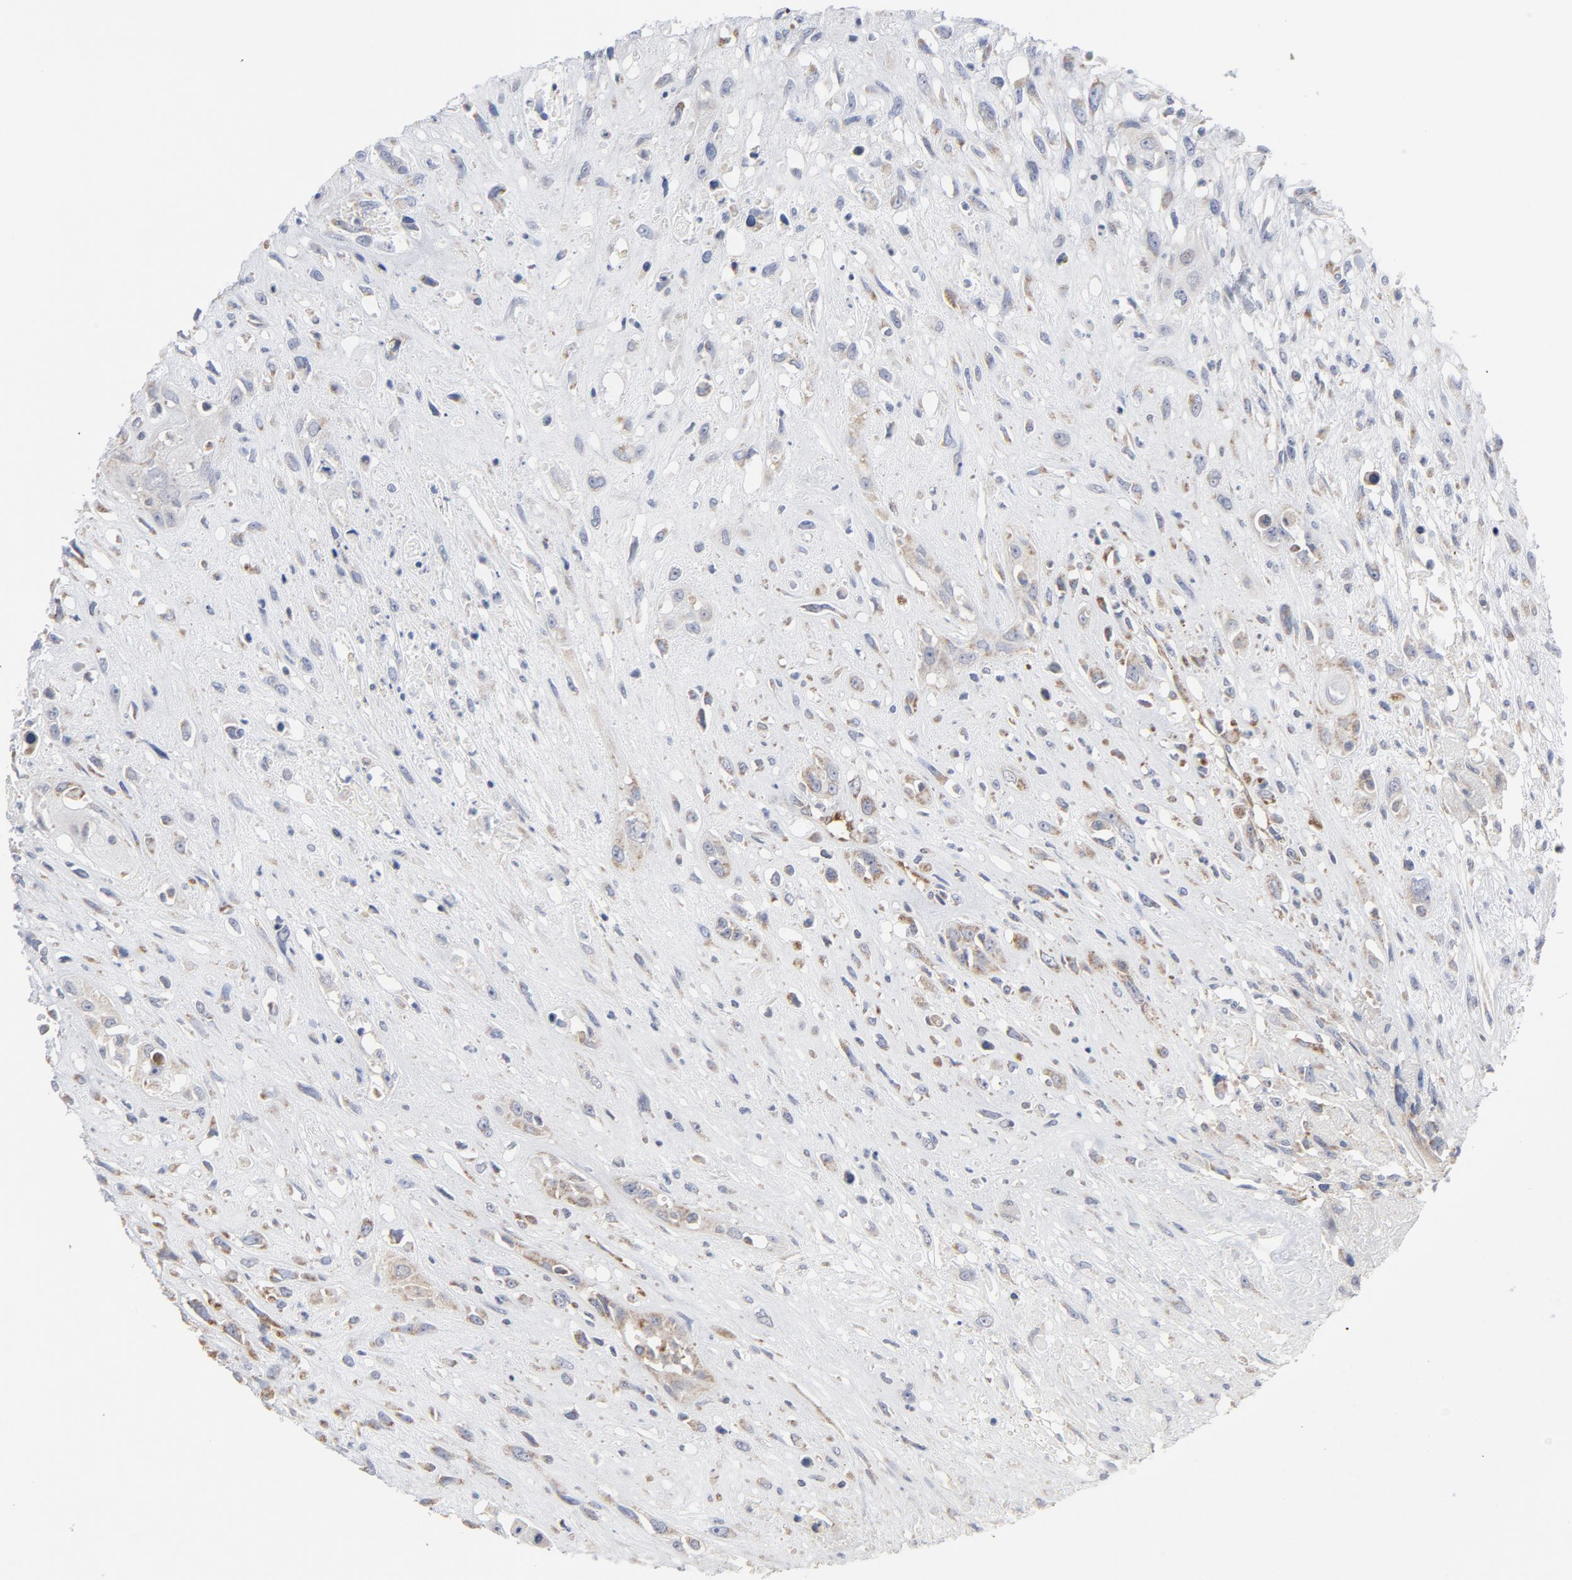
{"staining": {"intensity": "weak", "quantity": "25%-75%", "location": "cytoplasmic/membranous"}, "tissue": "head and neck cancer", "cell_type": "Tumor cells", "image_type": "cancer", "snomed": [{"axis": "morphology", "description": "Necrosis, NOS"}, {"axis": "morphology", "description": "Neoplasm, malignant, NOS"}, {"axis": "topography", "description": "Salivary gland"}, {"axis": "topography", "description": "Head-Neck"}], "caption": "Immunohistochemistry (IHC) staining of neoplasm (malignant) (head and neck), which displays low levels of weak cytoplasmic/membranous positivity in approximately 25%-75% of tumor cells indicating weak cytoplasmic/membranous protein expression. The staining was performed using DAB (3,3'-diaminobenzidine) (brown) for protein detection and nuclei were counterstained in hematoxylin (blue).", "gene": "OXA1L", "patient": {"sex": "male", "age": 43}}